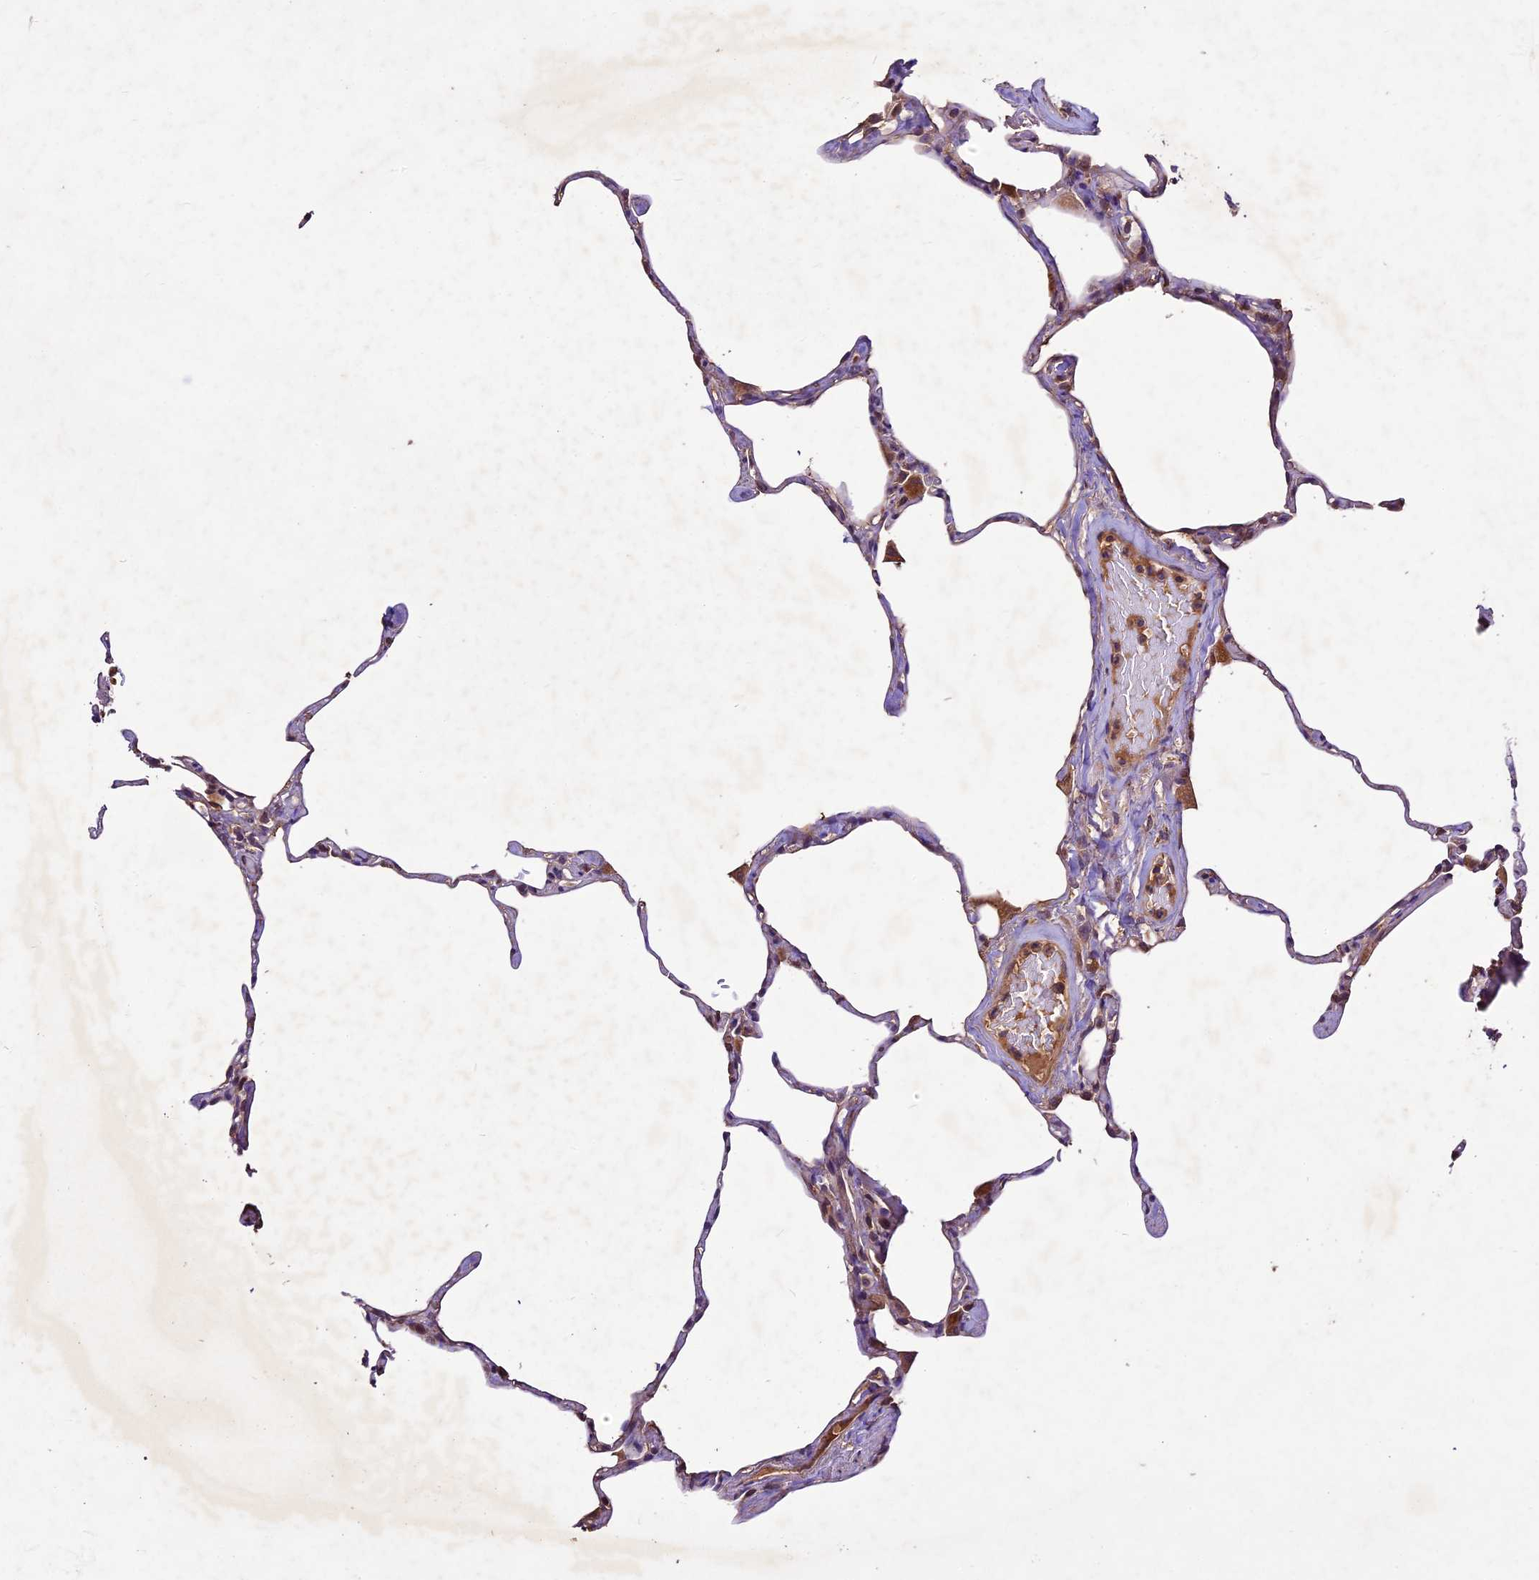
{"staining": {"intensity": "moderate", "quantity": "25%-75%", "location": "cytoplasmic/membranous"}, "tissue": "lung", "cell_type": "Alveolar cells", "image_type": "normal", "snomed": [{"axis": "morphology", "description": "Normal tissue, NOS"}, {"axis": "topography", "description": "Lung"}], "caption": "A medium amount of moderate cytoplasmic/membranous positivity is seen in about 25%-75% of alveolar cells in benign lung. (Stains: DAB (3,3'-diaminobenzidine) in brown, nuclei in blue, Microscopy: brightfield microscopy at high magnification).", "gene": "CRLF1", "patient": {"sex": "male", "age": 65}}